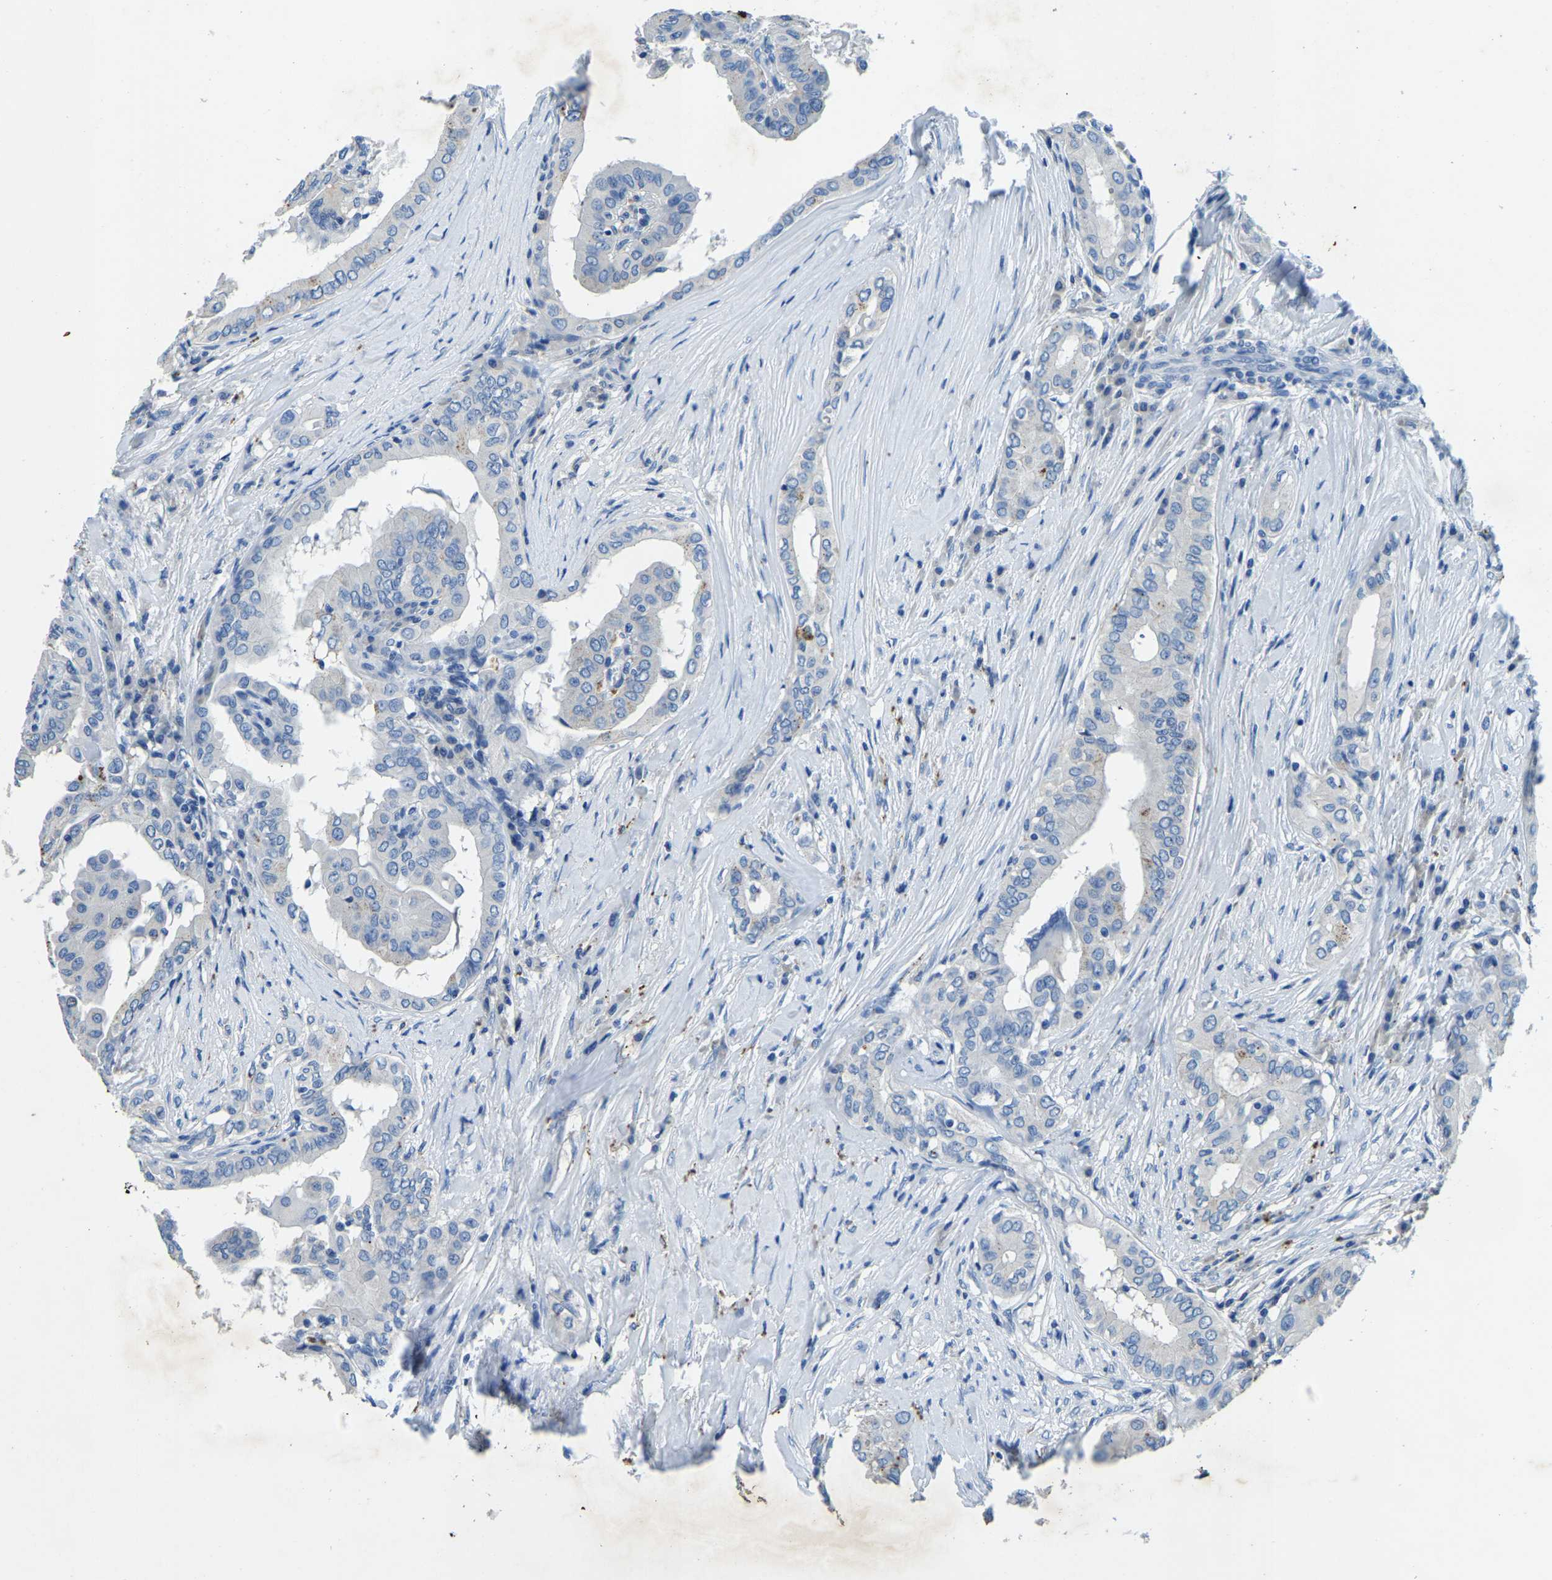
{"staining": {"intensity": "negative", "quantity": "none", "location": "none"}, "tissue": "thyroid cancer", "cell_type": "Tumor cells", "image_type": "cancer", "snomed": [{"axis": "morphology", "description": "Papillary adenocarcinoma, NOS"}, {"axis": "topography", "description": "Thyroid gland"}], "caption": "This is an immunohistochemistry histopathology image of thyroid papillary adenocarcinoma. There is no positivity in tumor cells.", "gene": "UBN2", "patient": {"sex": "male", "age": 33}}